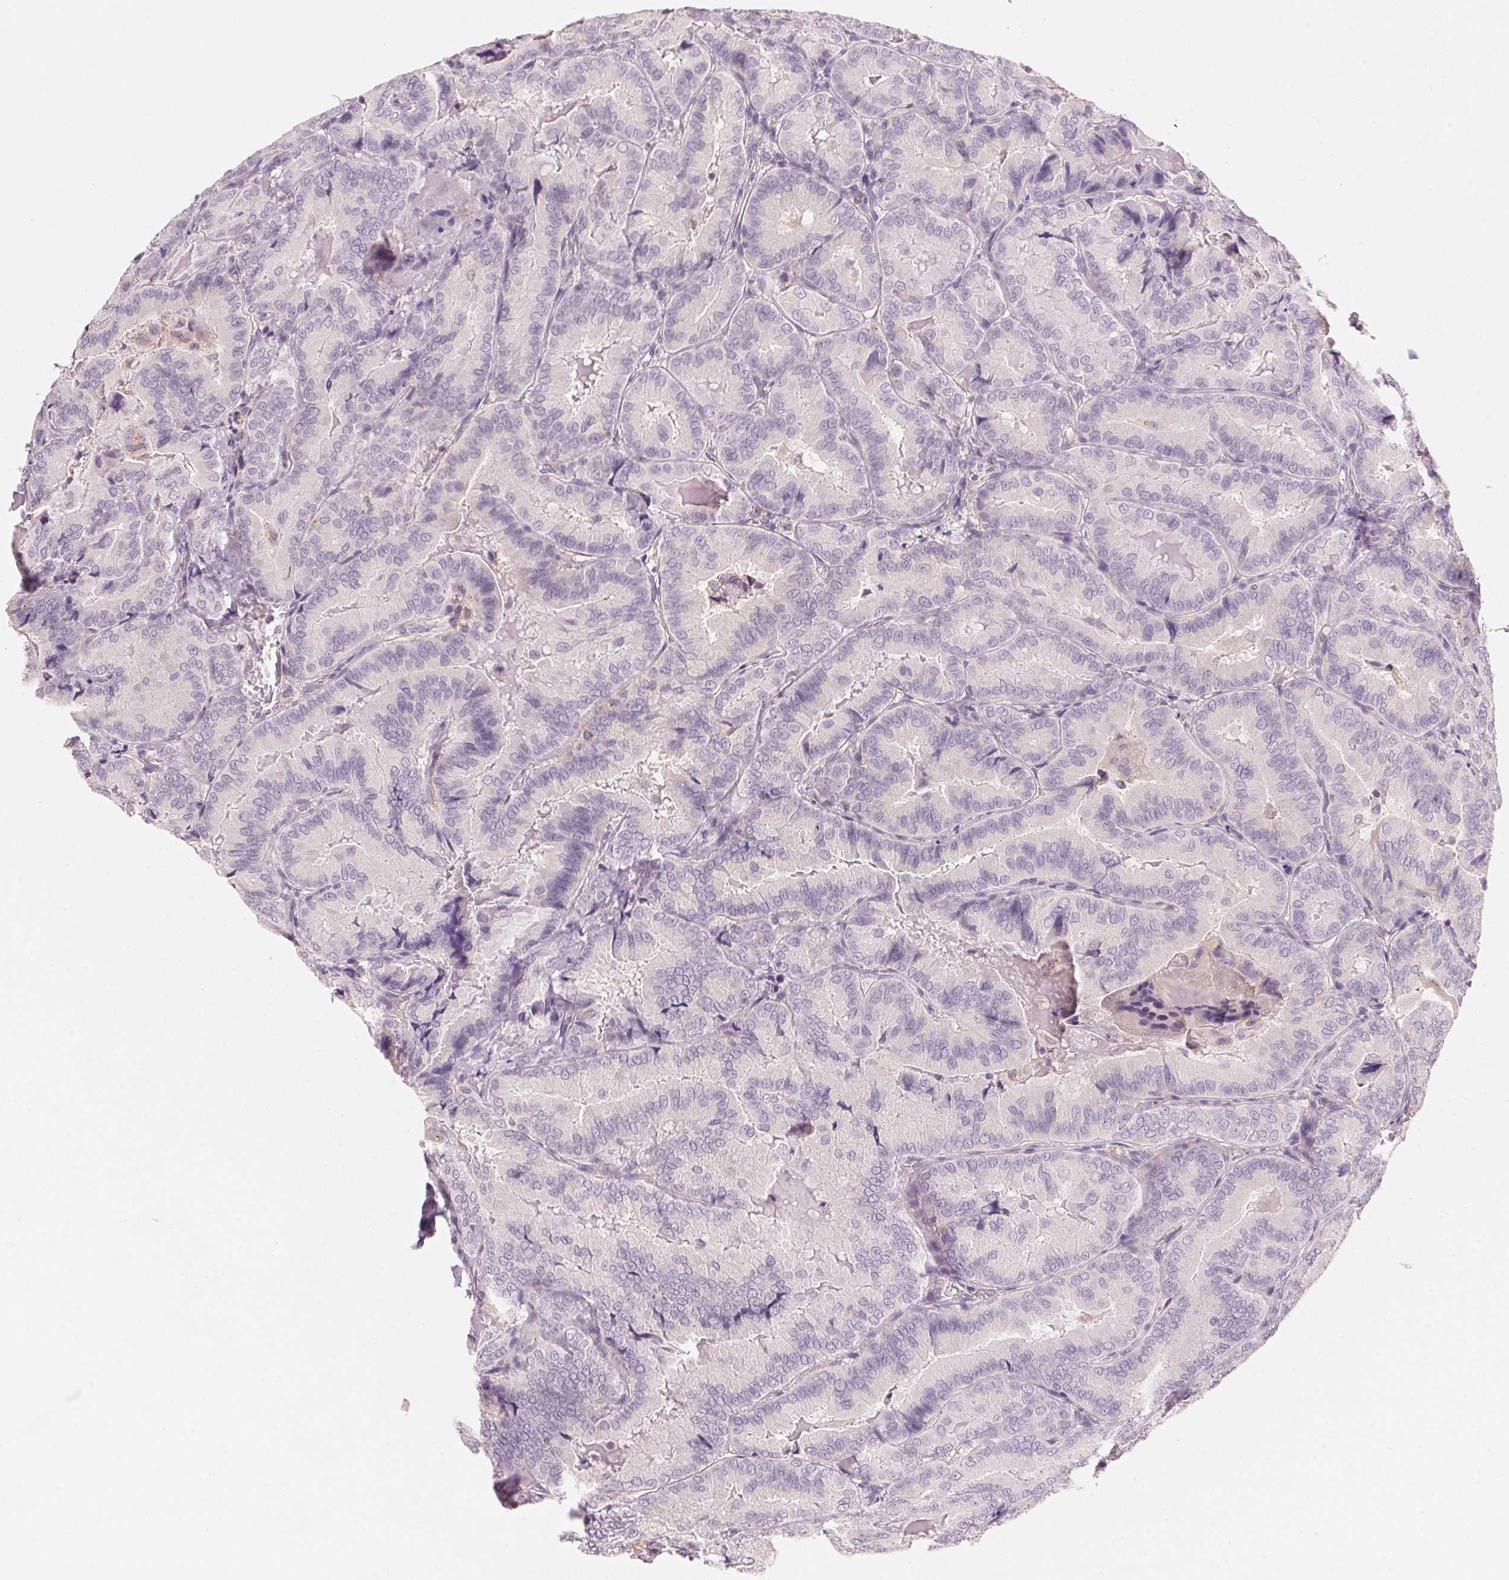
{"staining": {"intensity": "negative", "quantity": "none", "location": "none"}, "tissue": "thyroid cancer", "cell_type": "Tumor cells", "image_type": "cancer", "snomed": [{"axis": "morphology", "description": "Papillary adenocarcinoma, NOS"}, {"axis": "topography", "description": "Thyroid gland"}], "caption": "Thyroid cancer was stained to show a protein in brown. There is no significant positivity in tumor cells. (Stains: DAB IHC with hematoxylin counter stain, Microscopy: brightfield microscopy at high magnification).", "gene": "HOXB13", "patient": {"sex": "male", "age": 61}}